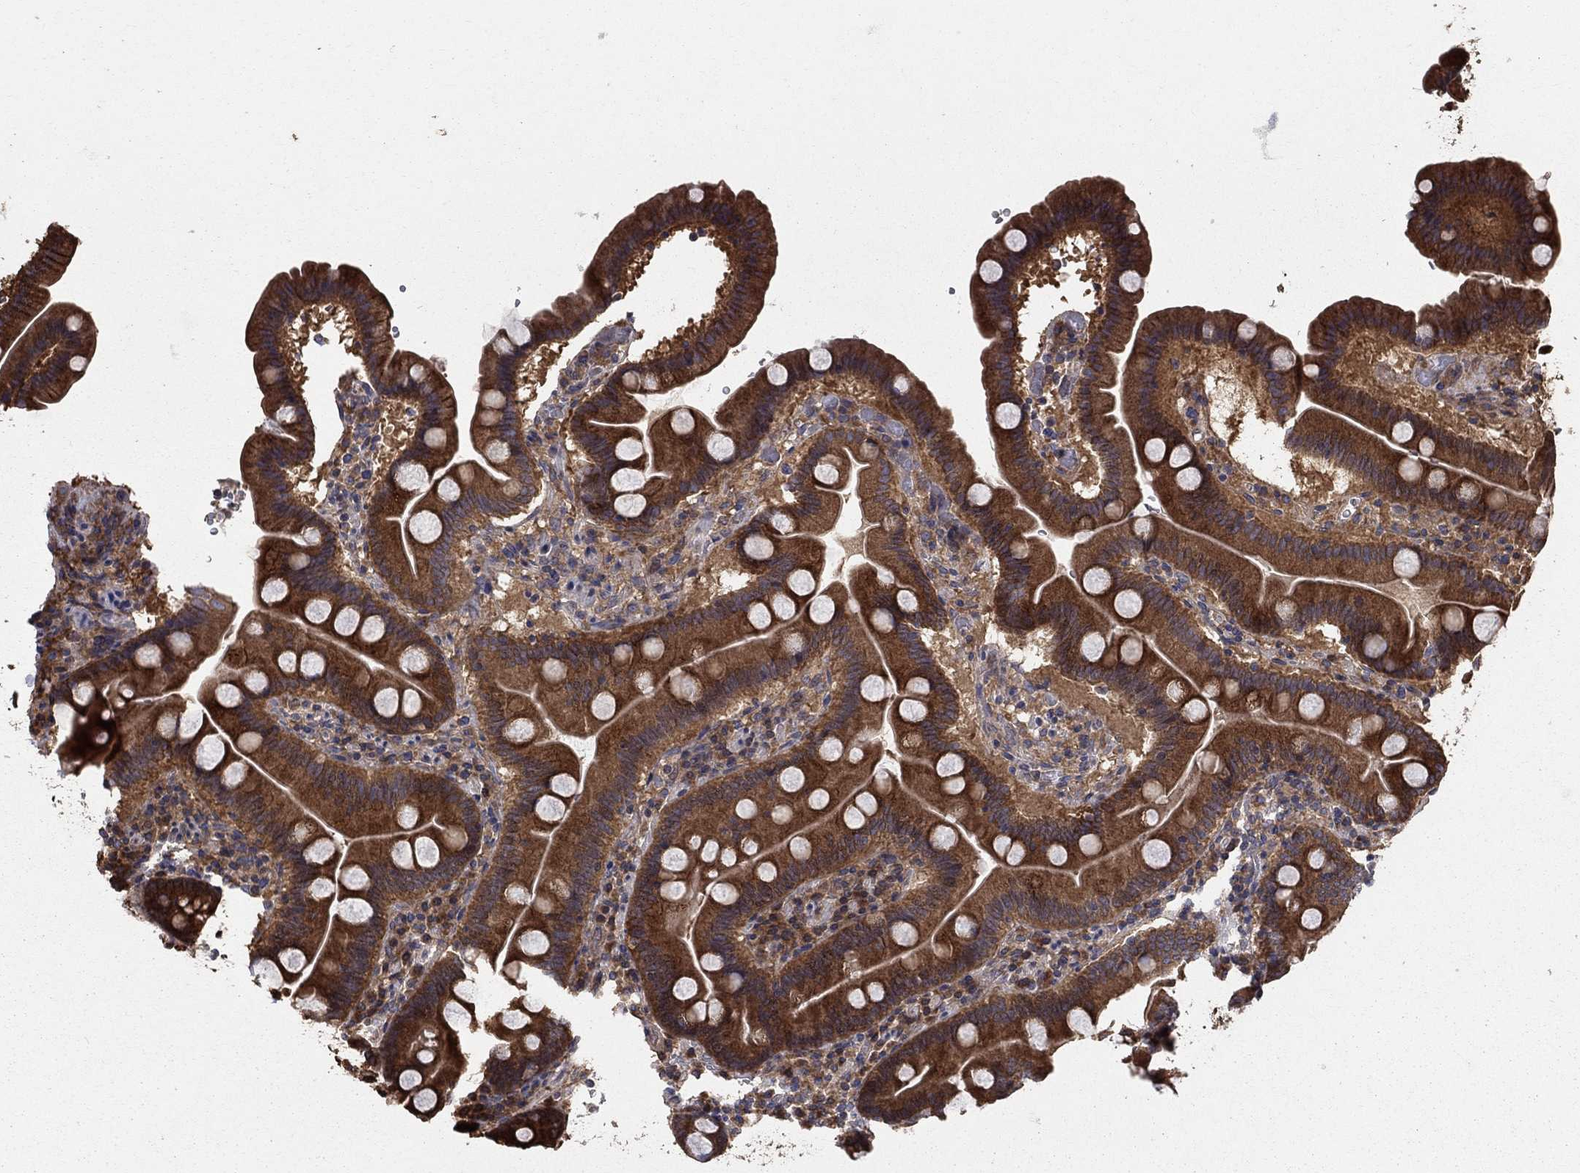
{"staining": {"intensity": "strong", "quantity": ">75%", "location": "cytoplasmic/membranous"}, "tissue": "duodenum", "cell_type": "Glandular cells", "image_type": "normal", "snomed": [{"axis": "morphology", "description": "Normal tissue, NOS"}, {"axis": "topography", "description": "Duodenum"}], "caption": "Duodenum stained with a brown dye reveals strong cytoplasmic/membranous positive positivity in approximately >75% of glandular cells.", "gene": "BABAM2", "patient": {"sex": "male", "age": 59}}